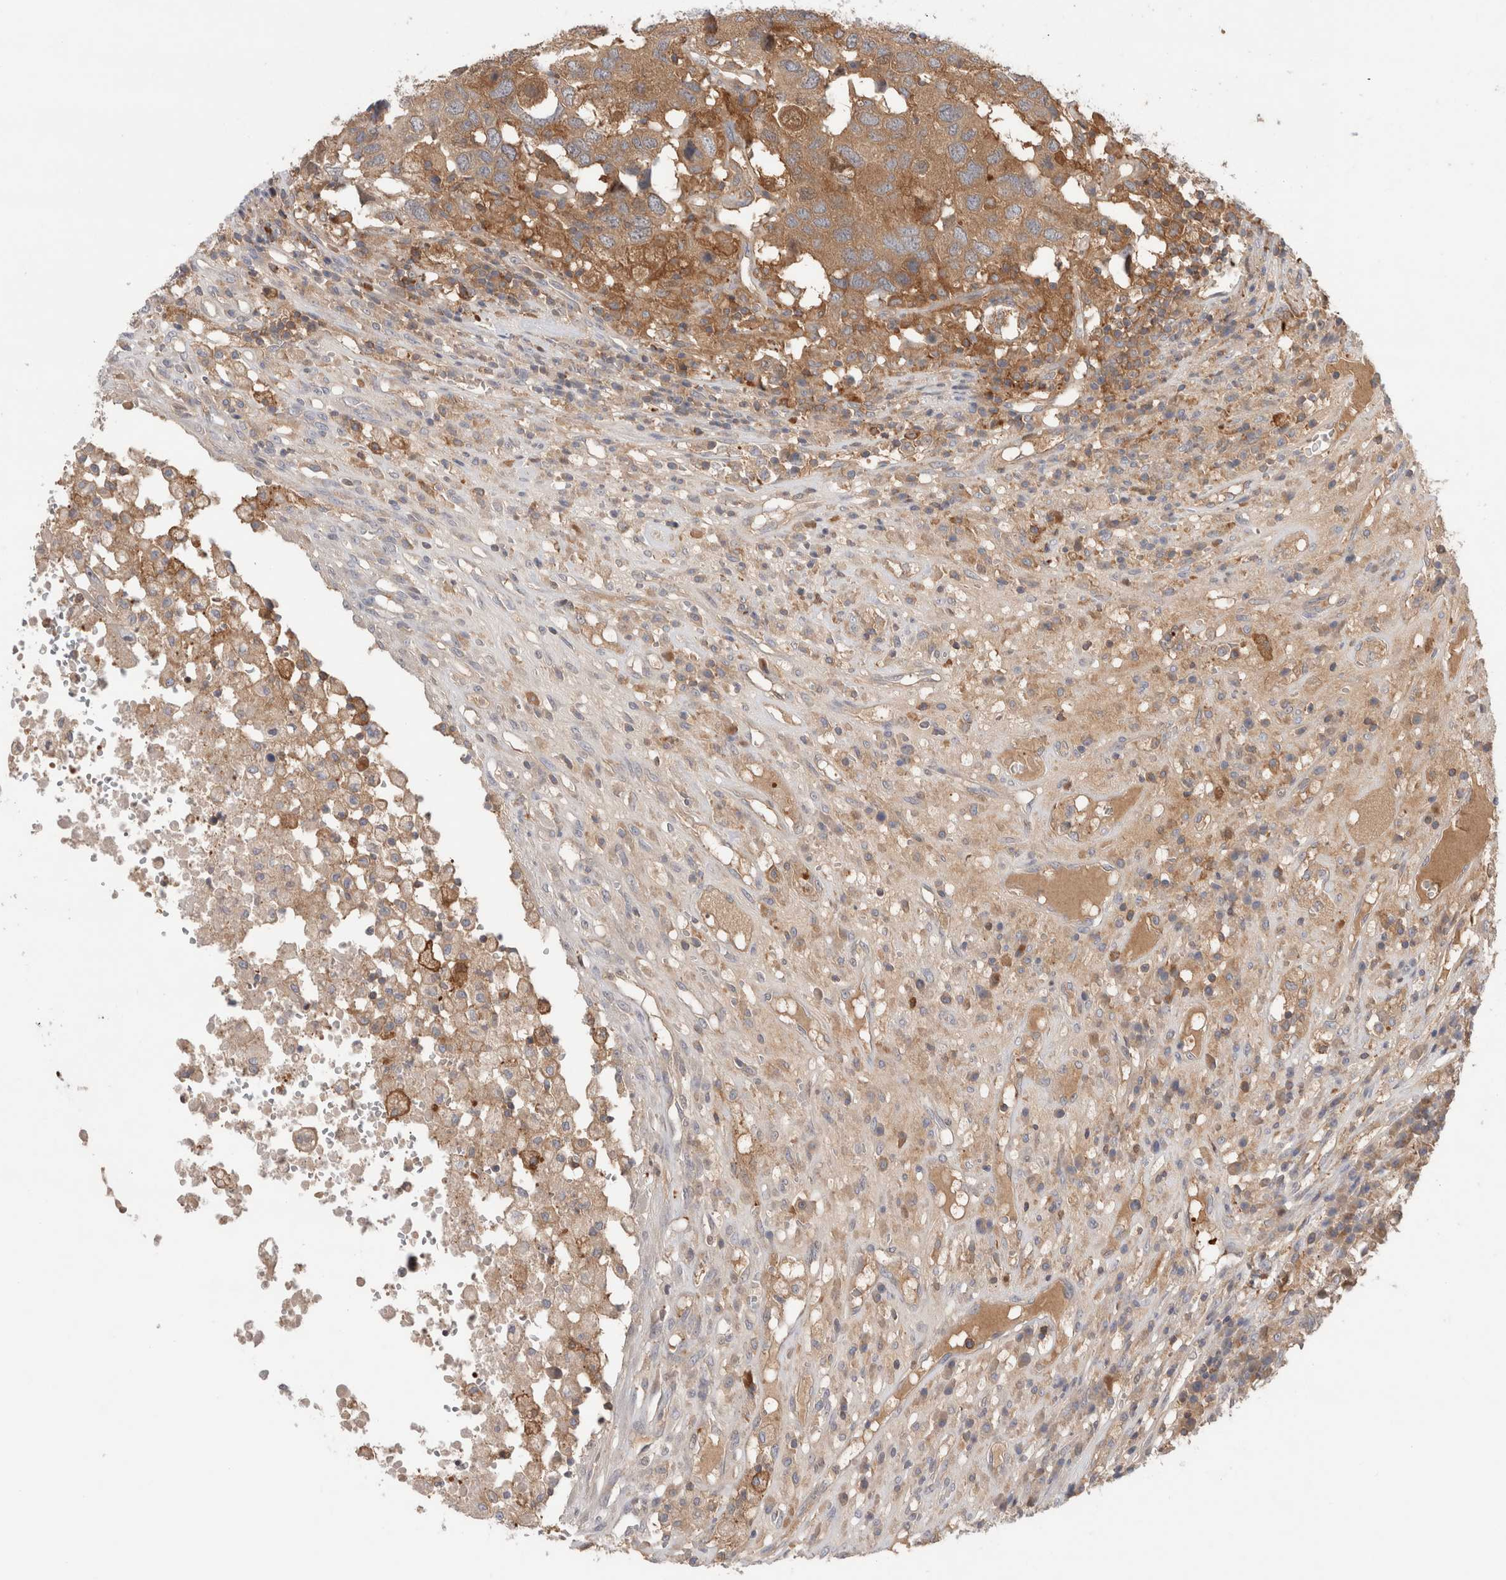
{"staining": {"intensity": "moderate", "quantity": ">75%", "location": "cytoplasmic/membranous"}, "tissue": "head and neck cancer", "cell_type": "Tumor cells", "image_type": "cancer", "snomed": [{"axis": "morphology", "description": "Squamous cell carcinoma, NOS"}, {"axis": "topography", "description": "Head-Neck"}], "caption": "The micrograph reveals a brown stain indicating the presence of a protein in the cytoplasmic/membranous of tumor cells in head and neck cancer (squamous cell carcinoma). Nuclei are stained in blue.", "gene": "KLHL14", "patient": {"sex": "male", "age": 66}}